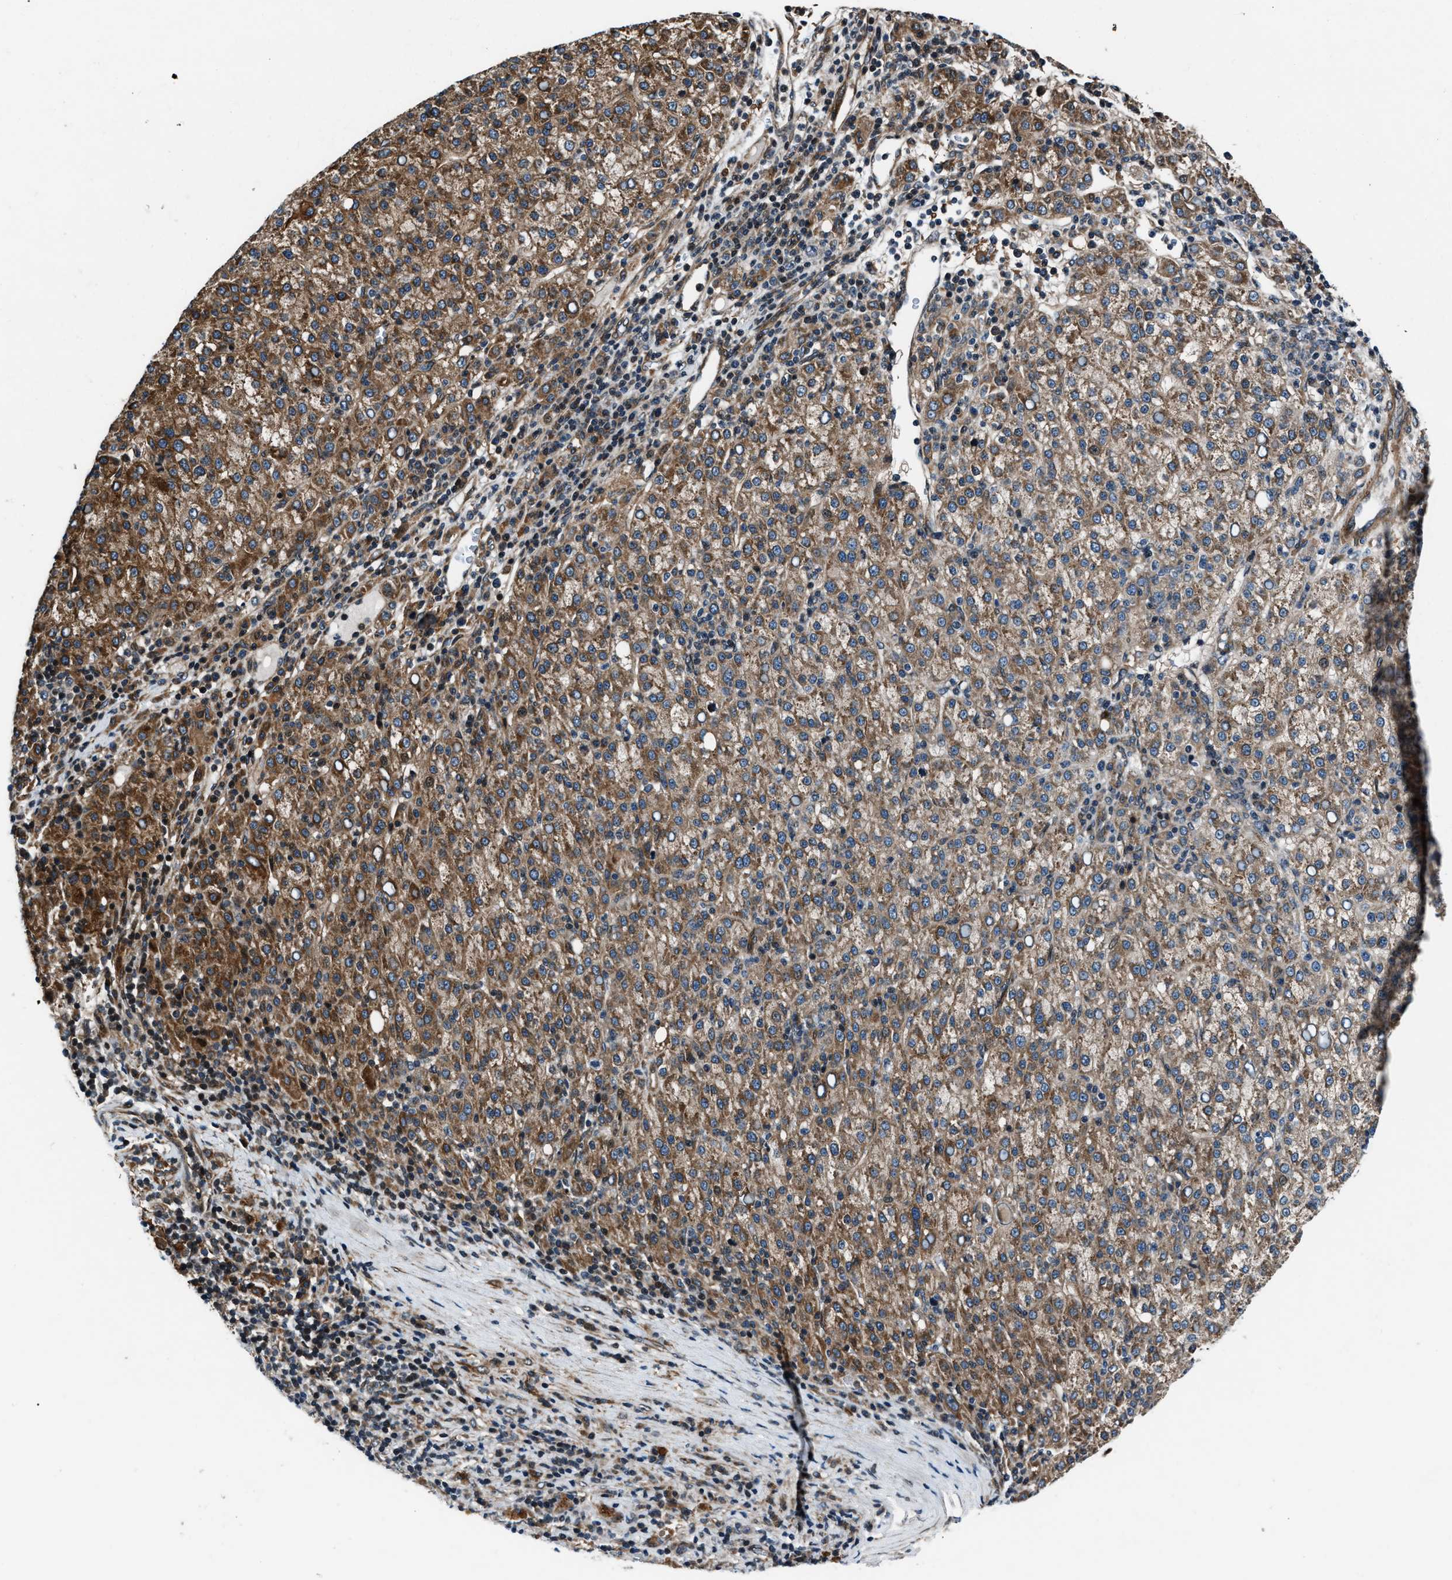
{"staining": {"intensity": "moderate", "quantity": ">75%", "location": "cytoplasmic/membranous"}, "tissue": "liver cancer", "cell_type": "Tumor cells", "image_type": "cancer", "snomed": [{"axis": "morphology", "description": "Carcinoma, Hepatocellular, NOS"}, {"axis": "topography", "description": "Liver"}], "caption": "Protein staining of liver cancer tissue shows moderate cytoplasmic/membranous positivity in approximately >75% of tumor cells. (IHC, brightfield microscopy, high magnification).", "gene": "DYNC2I1", "patient": {"sex": "female", "age": 58}}